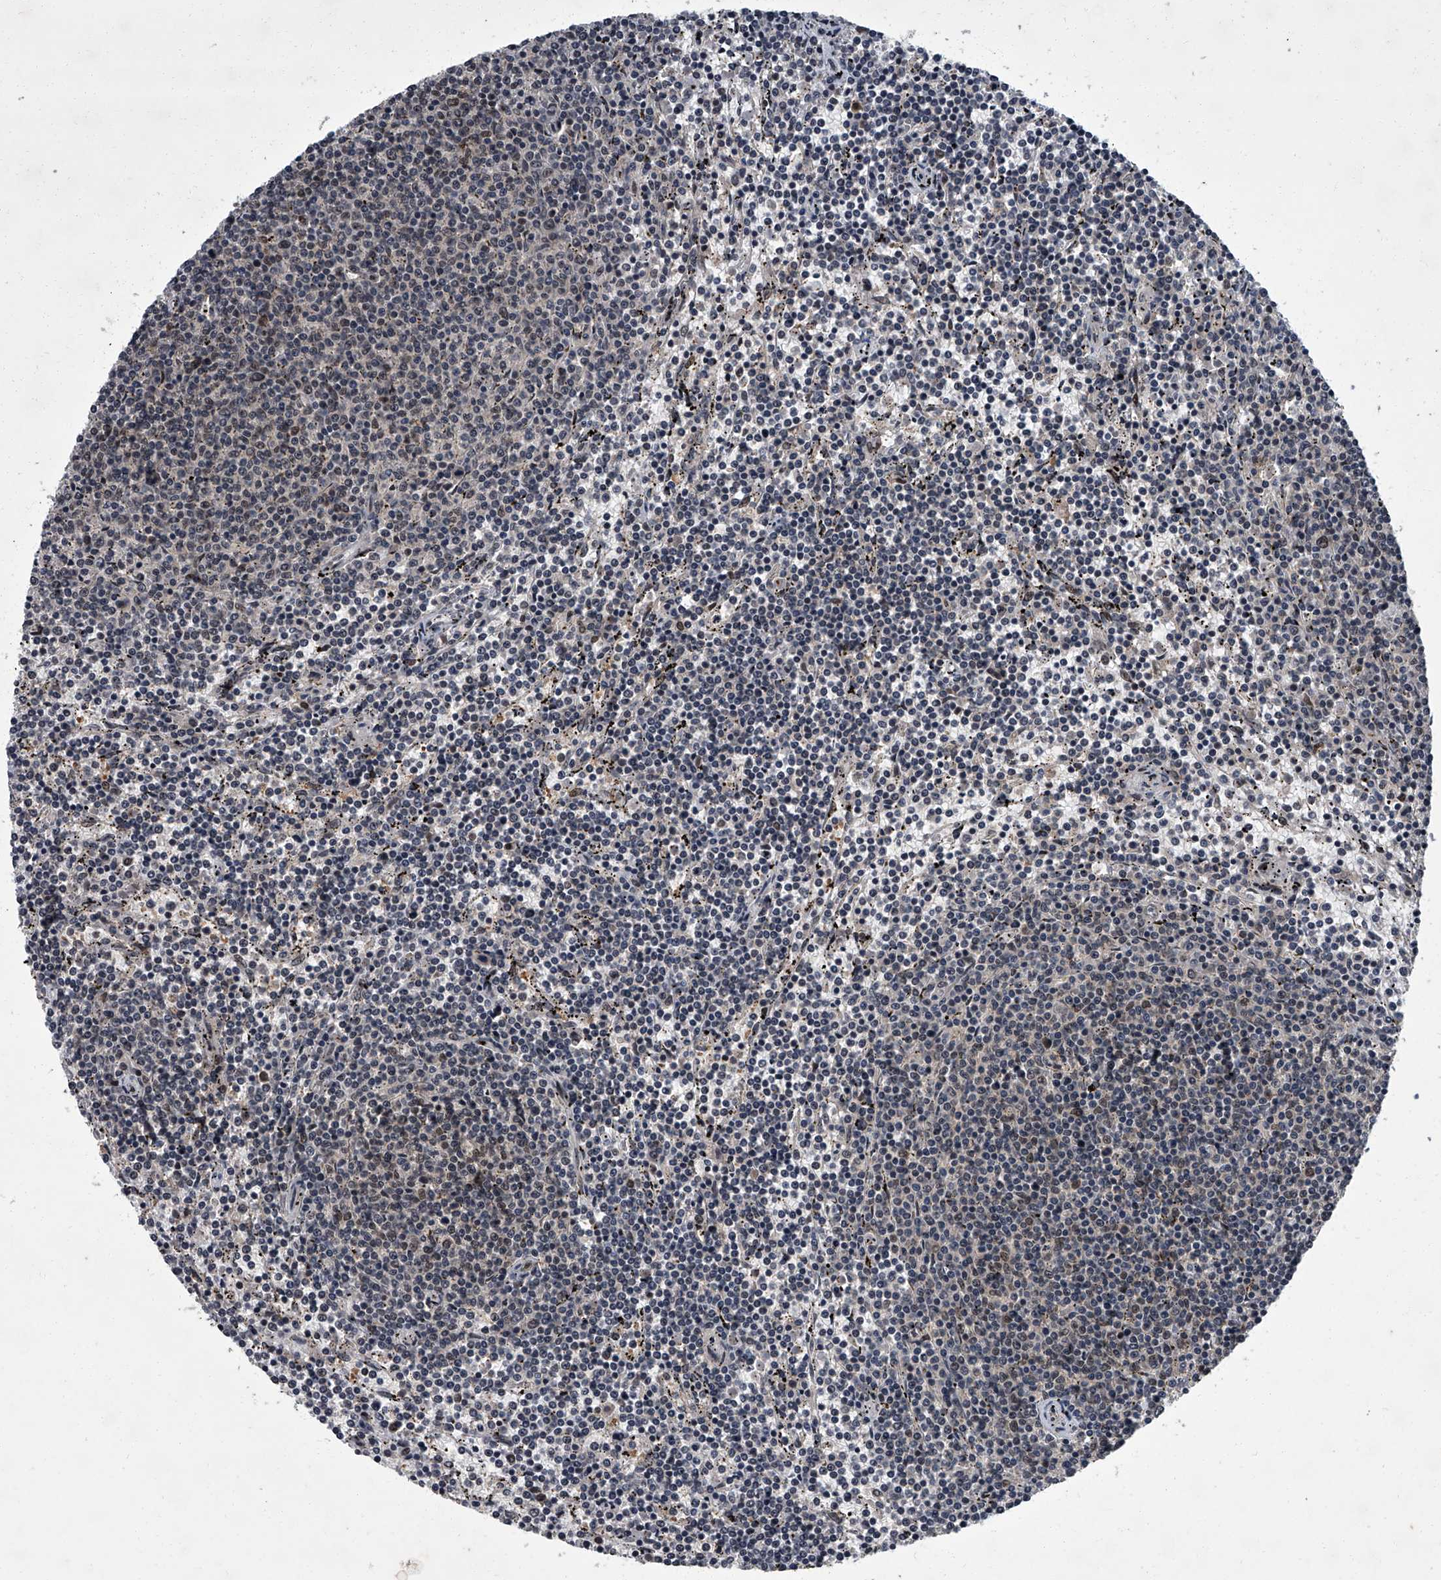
{"staining": {"intensity": "negative", "quantity": "none", "location": "none"}, "tissue": "lymphoma", "cell_type": "Tumor cells", "image_type": "cancer", "snomed": [{"axis": "morphology", "description": "Malignant lymphoma, non-Hodgkin's type, Low grade"}, {"axis": "topography", "description": "Spleen"}], "caption": "There is no significant expression in tumor cells of lymphoma.", "gene": "ZNF518B", "patient": {"sex": "female", "age": 50}}